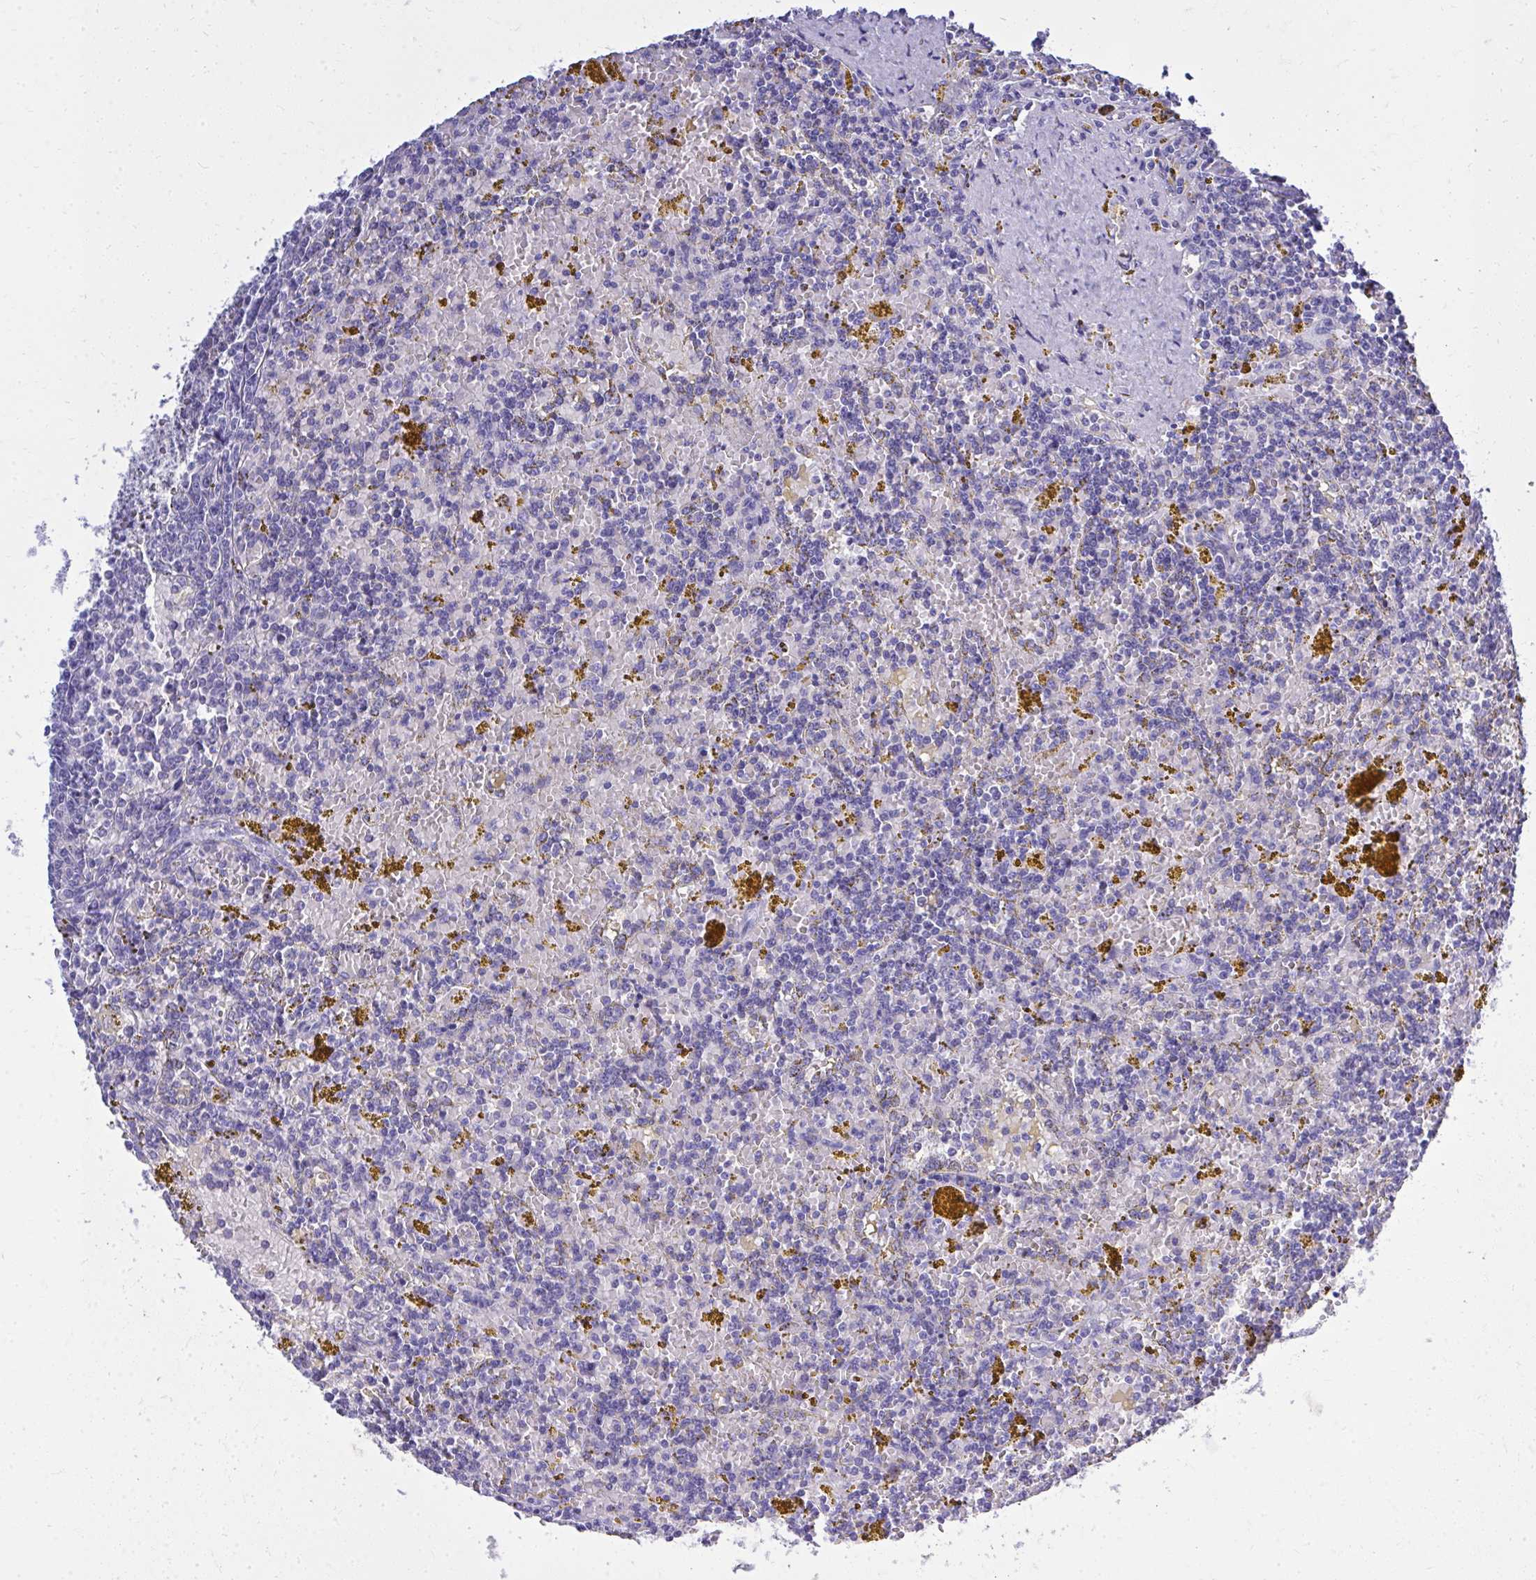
{"staining": {"intensity": "negative", "quantity": "none", "location": "none"}, "tissue": "lymphoma", "cell_type": "Tumor cells", "image_type": "cancer", "snomed": [{"axis": "morphology", "description": "Malignant lymphoma, non-Hodgkin's type, Low grade"}, {"axis": "topography", "description": "Spleen"}, {"axis": "topography", "description": "Lymph node"}], "caption": "This is an IHC histopathology image of human lymphoma. There is no positivity in tumor cells.", "gene": "PSD", "patient": {"sex": "female", "age": 66}}